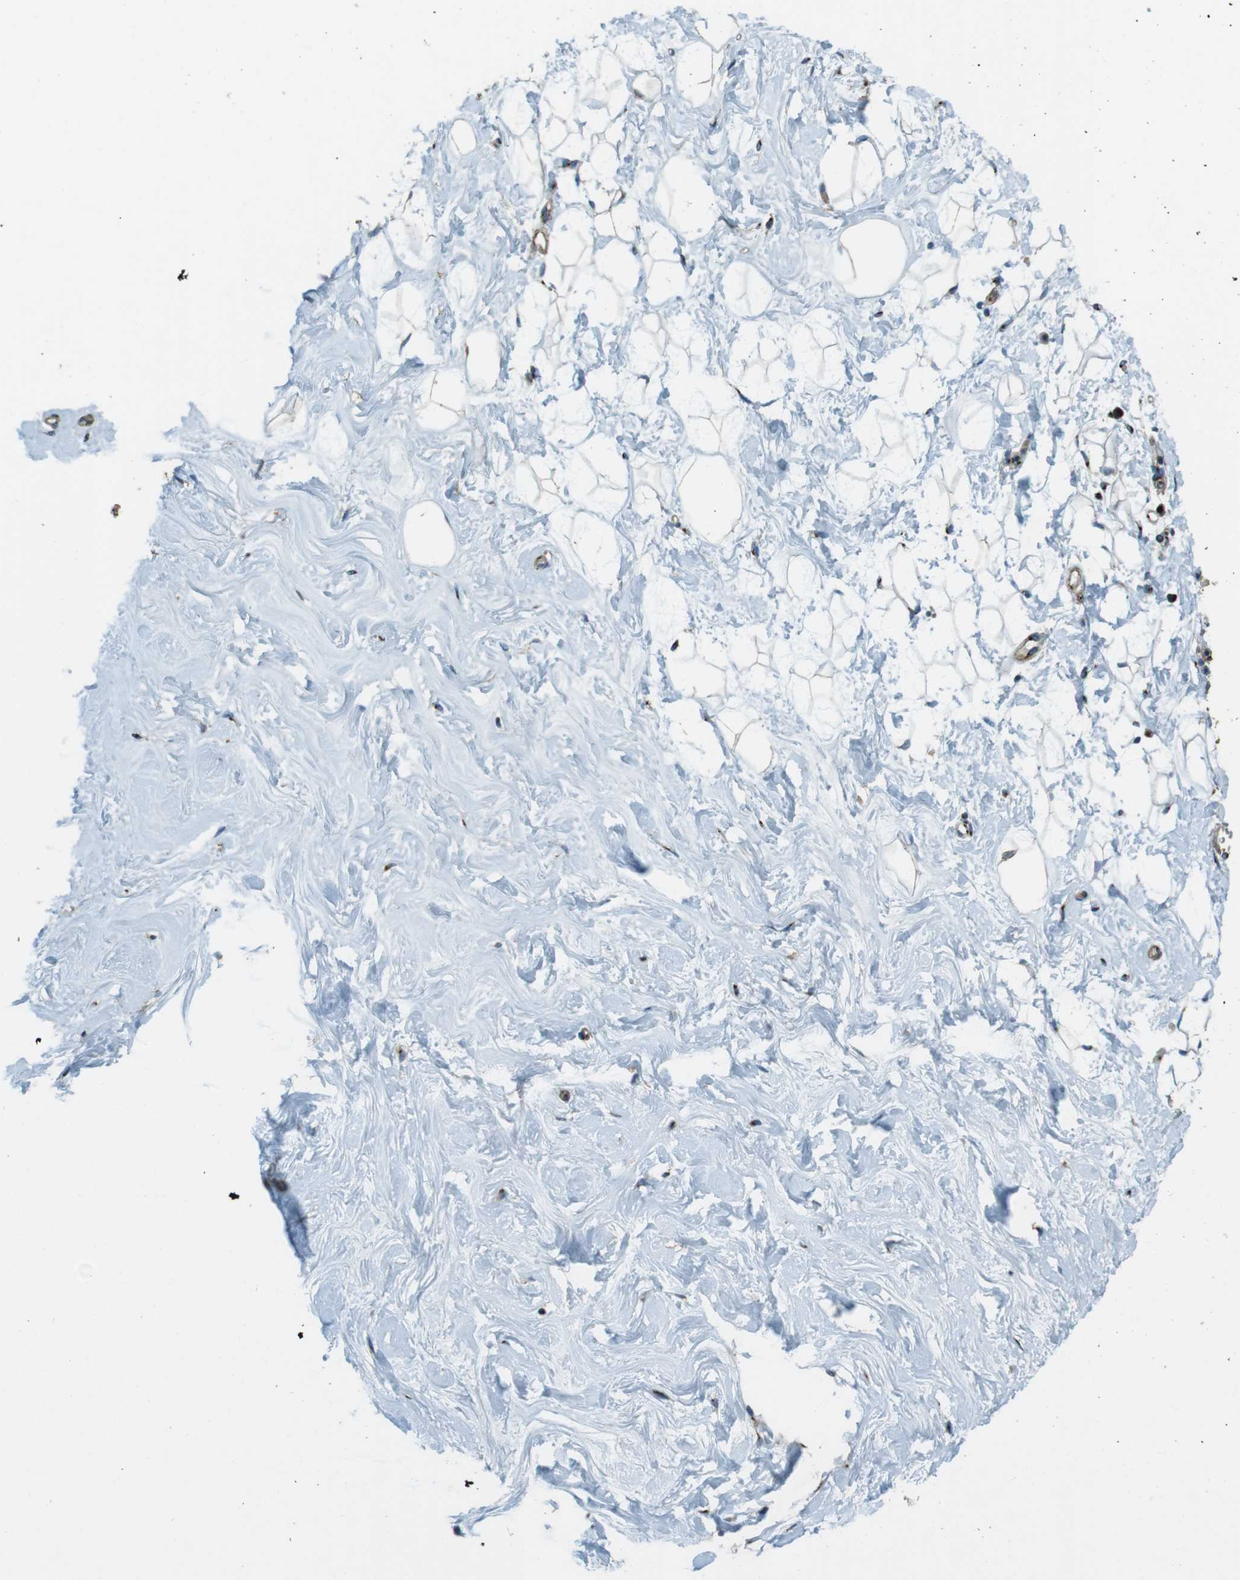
{"staining": {"intensity": "moderate", "quantity": "<25%", "location": "cytoplasmic/membranous"}, "tissue": "breast", "cell_type": "Adipocytes", "image_type": "normal", "snomed": [{"axis": "morphology", "description": "Normal tissue, NOS"}, {"axis": "topography", "description": "Breast"}], "caption": "Immunohistochemistry image of unremarkable breast: human breast stained using immunohistochemistry displays low levels of moderate protein expression localized specifically in the cytoplasmic/membranous of adipocytes, appearing as a cytoplasmic/membranous brown color.", "gene": "TMEM115", "patient": {"sex": "female", "age": 23}}